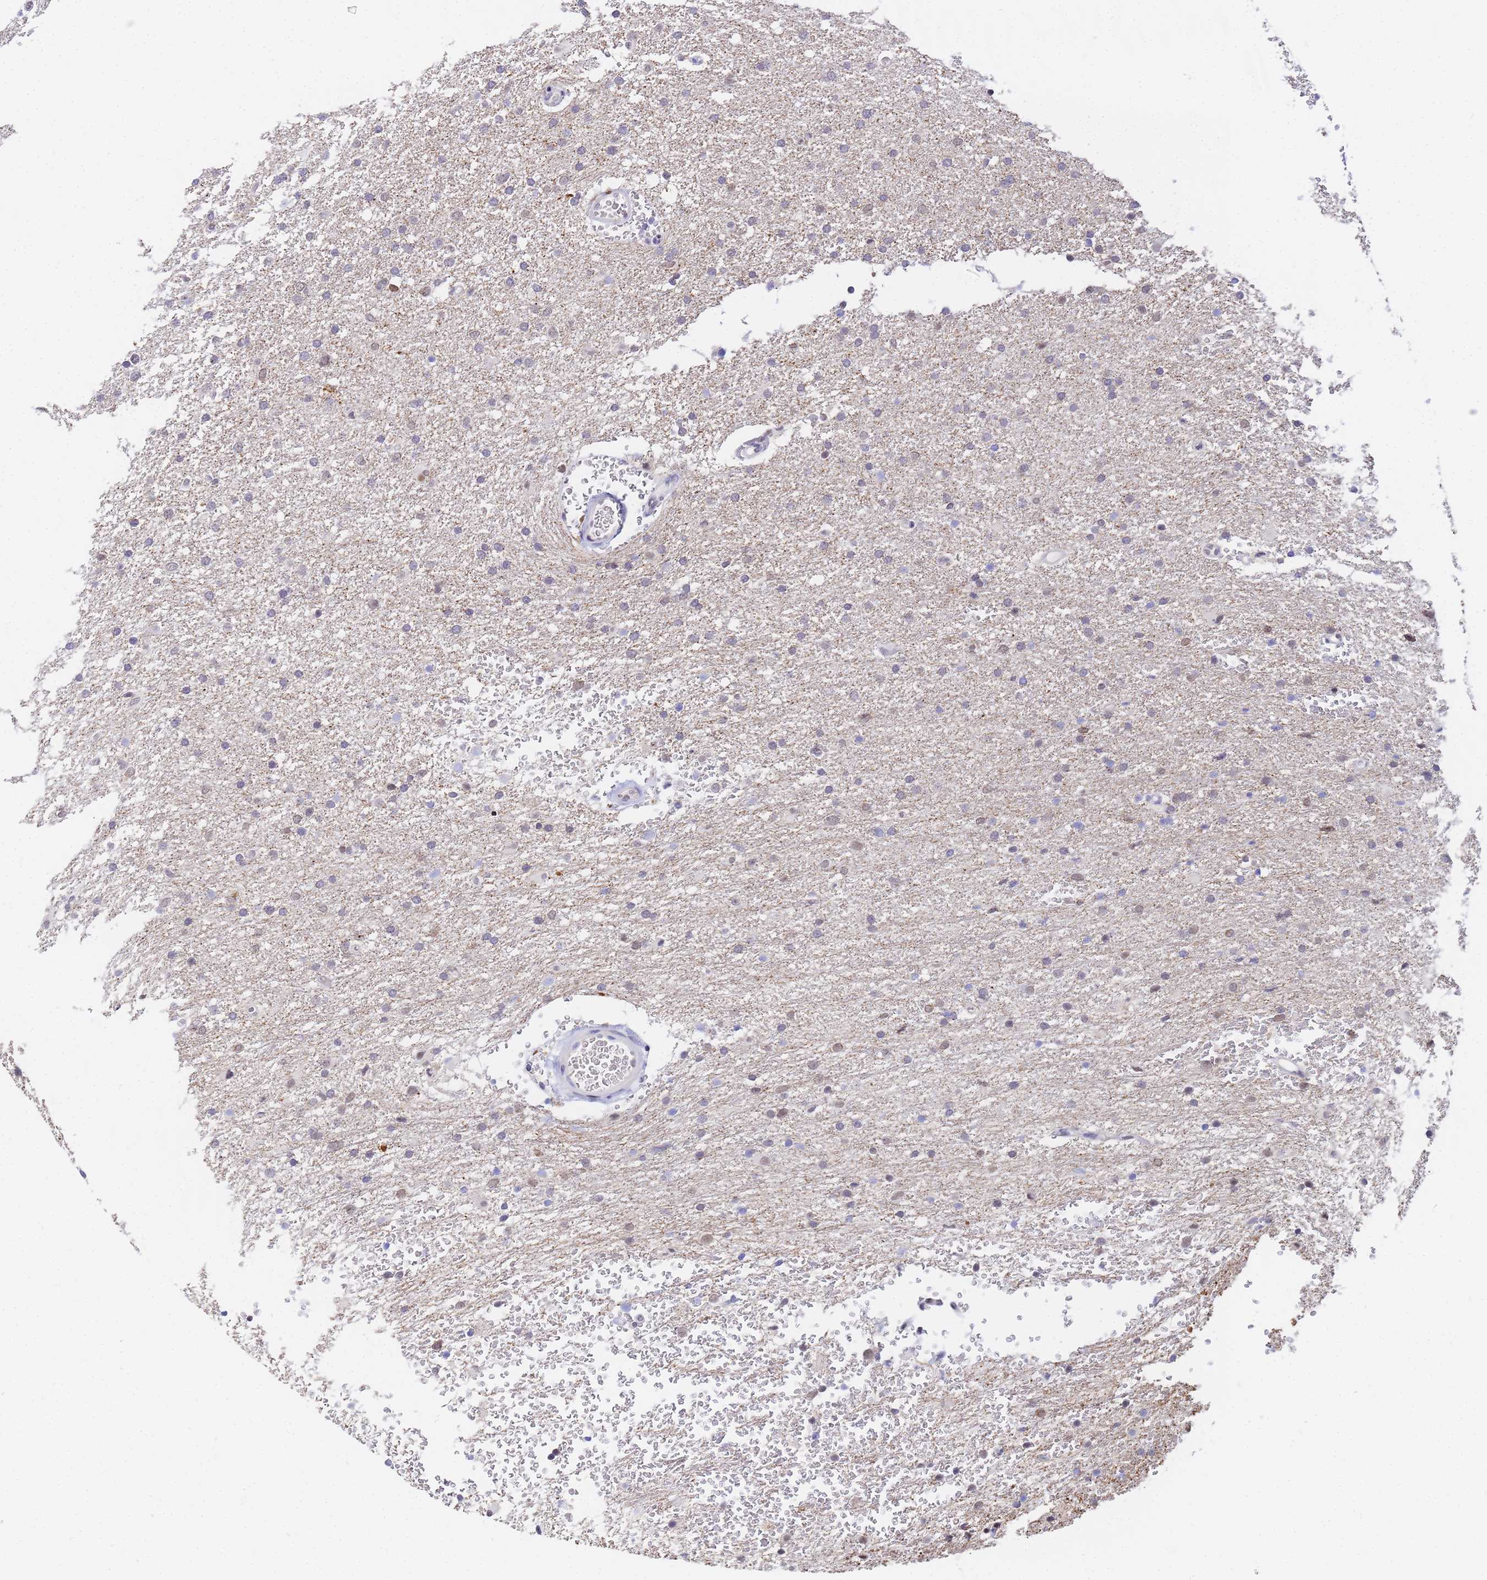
{"staining": {"intensity": "weak", "quantity": "<25%", "location": "nuclear"}, "tissue": "glioma", "cell_type": "Tumor cells", "image_type": "cancer", "snomed": [{"axis": "morphology", "description": "Glioma, malignant, High grade"}, {"axis": "topography", "description": "Cerebral cortex"}], "caption": "Immunohistochemical staining of glioma exhibits no significant expression in tumor cells.", "gene": "CKMT1A", "patient": {"sex": "female", "age": 36}}